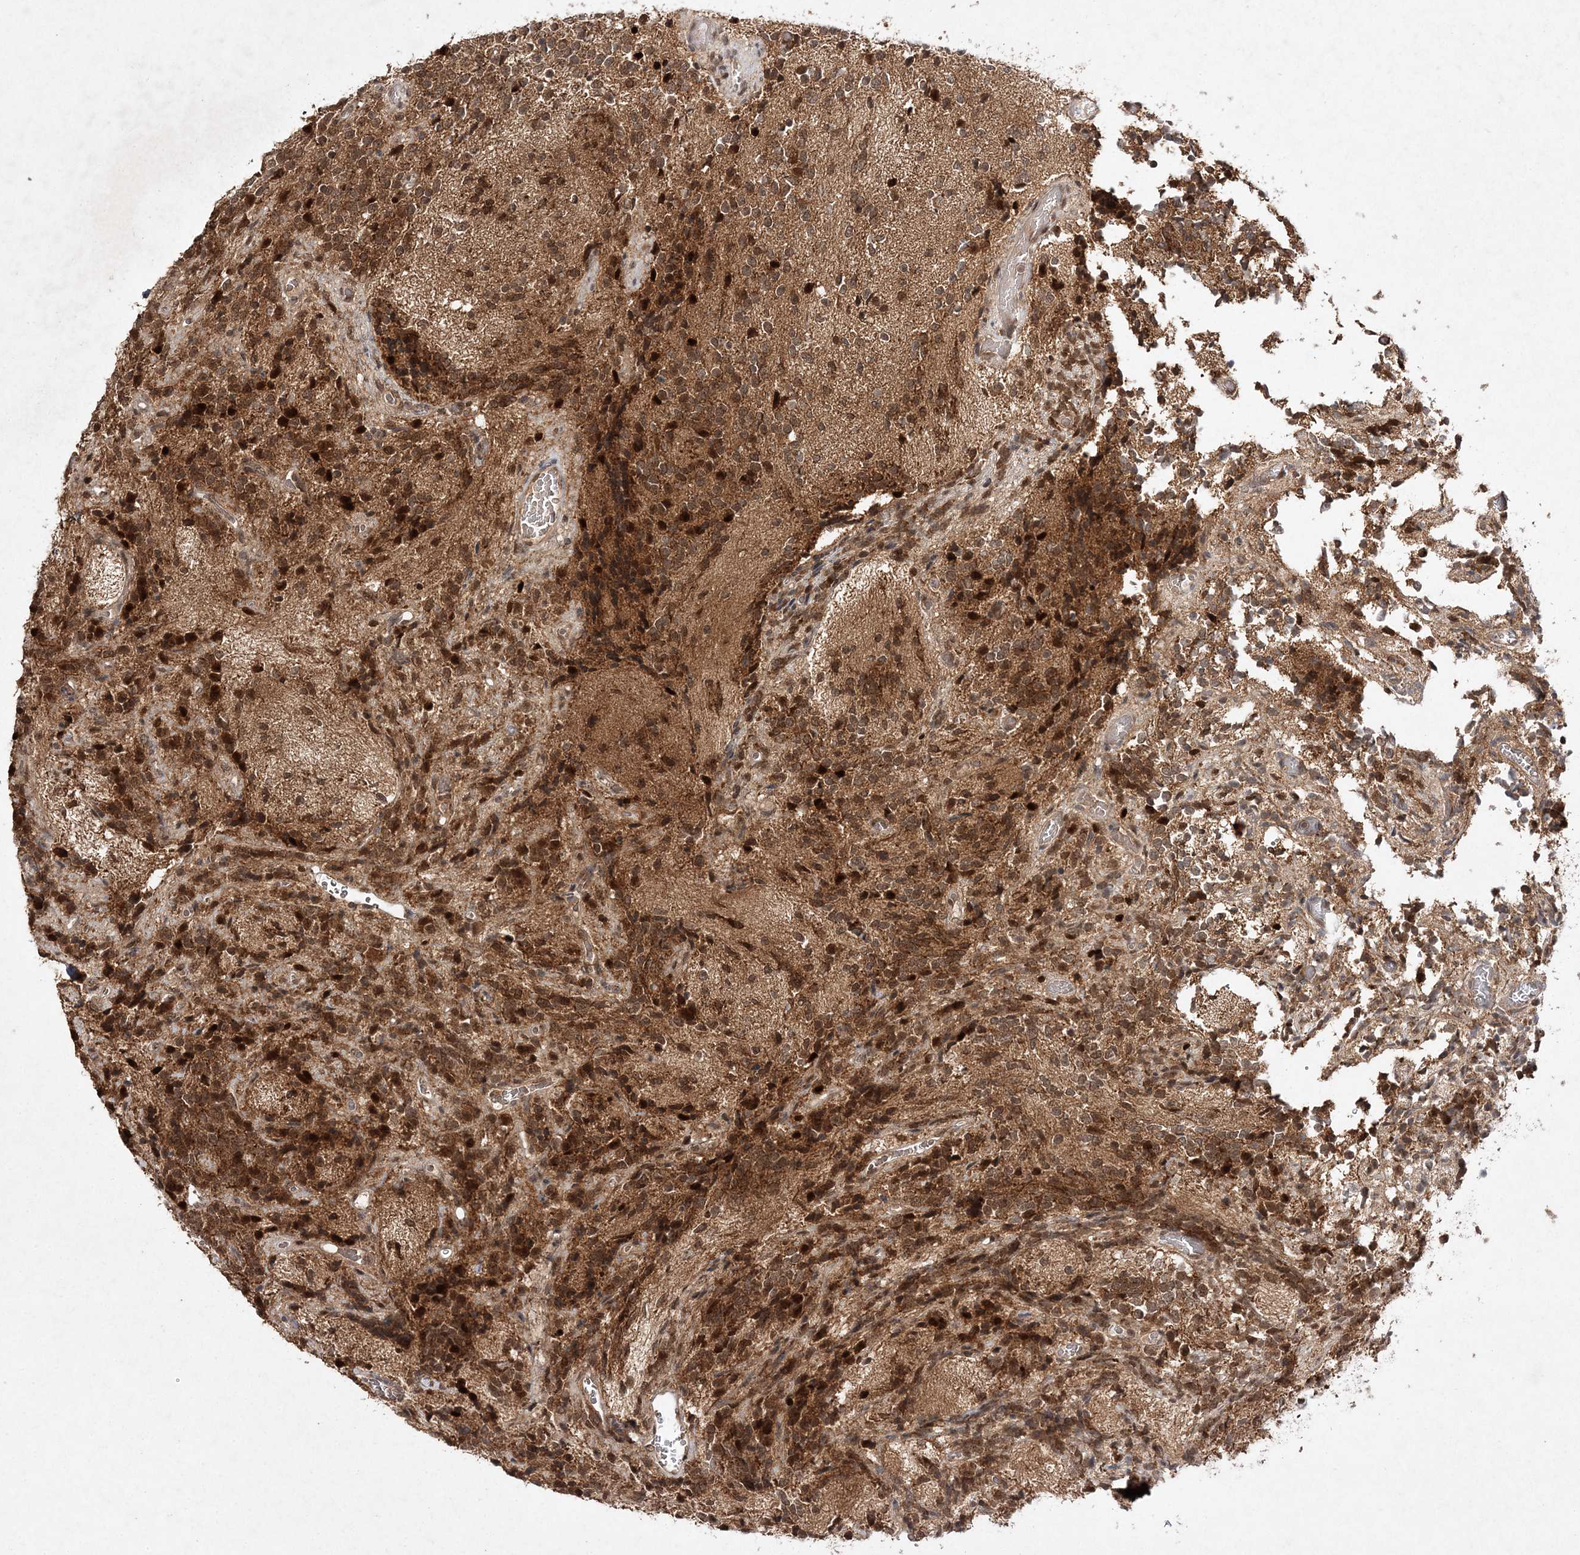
{"staining": {"intensity": "moderate", "quantity": ">75%", "location": "cytoplasmic/membranous,nuclear"}, "tissue": "glioma", "cell_type": "Tumor cells", "image_type": "cancer", "snomed": [{"axis": "morphology", "description": "Glioma, malignant, Low grade"}, {"axis": "topography", "description": "Brain"}], "caption": "Malignant glioma (low-grade) stained with DAB (3,3'-diaminobenzidine) immunohistochemistry (IHC) reveals medium levels of moderate cytoplasmic/membranous and nuclear expression in about >75% of tumor cells. (brown staining indicates protein expression, while blue staining denotes nuclei).", "gene": "NIF3L1", "patient": {"sex": "female", "age": 1}}